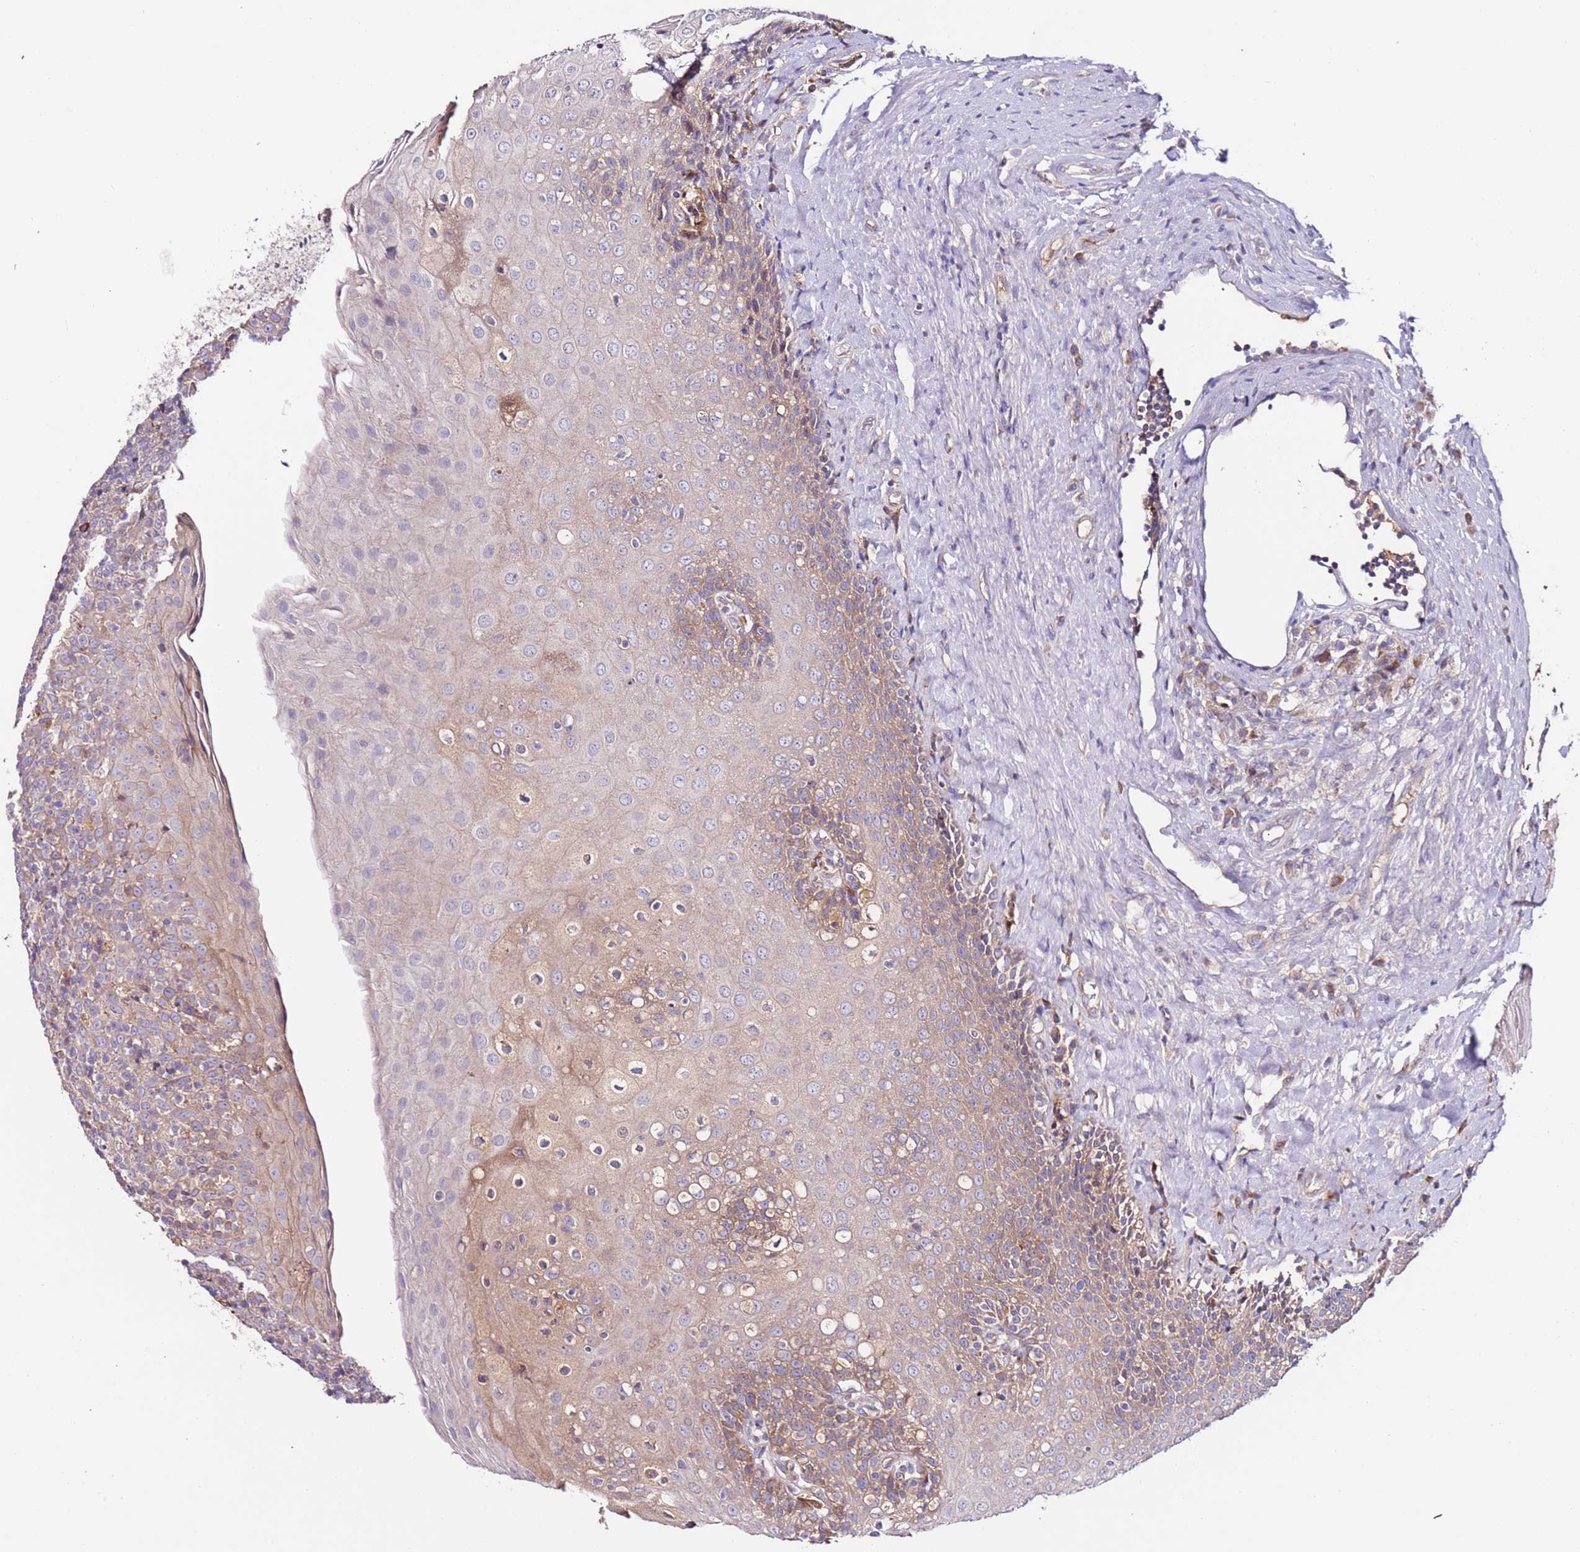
{"staining": {"intensity": "weak", "quantity": ">75%", "location": "cytoplasmic/membranous"}, "tissue": "tonsil", "cell_type": "Germinal center cells", "image_type": "normal", "snomed": [{"axis": "morphology", "description": "Normal tissue, NOS"}, {"axis": "topography", "description": "Tonsil"}], "caption": "The immunohistochemical stain highlights weak cytoplasmic/membranous staining in germinal center cells of benign tonsil.", "gene": "FLVCR1", "patient": {"sex": "female", "age": 19}}